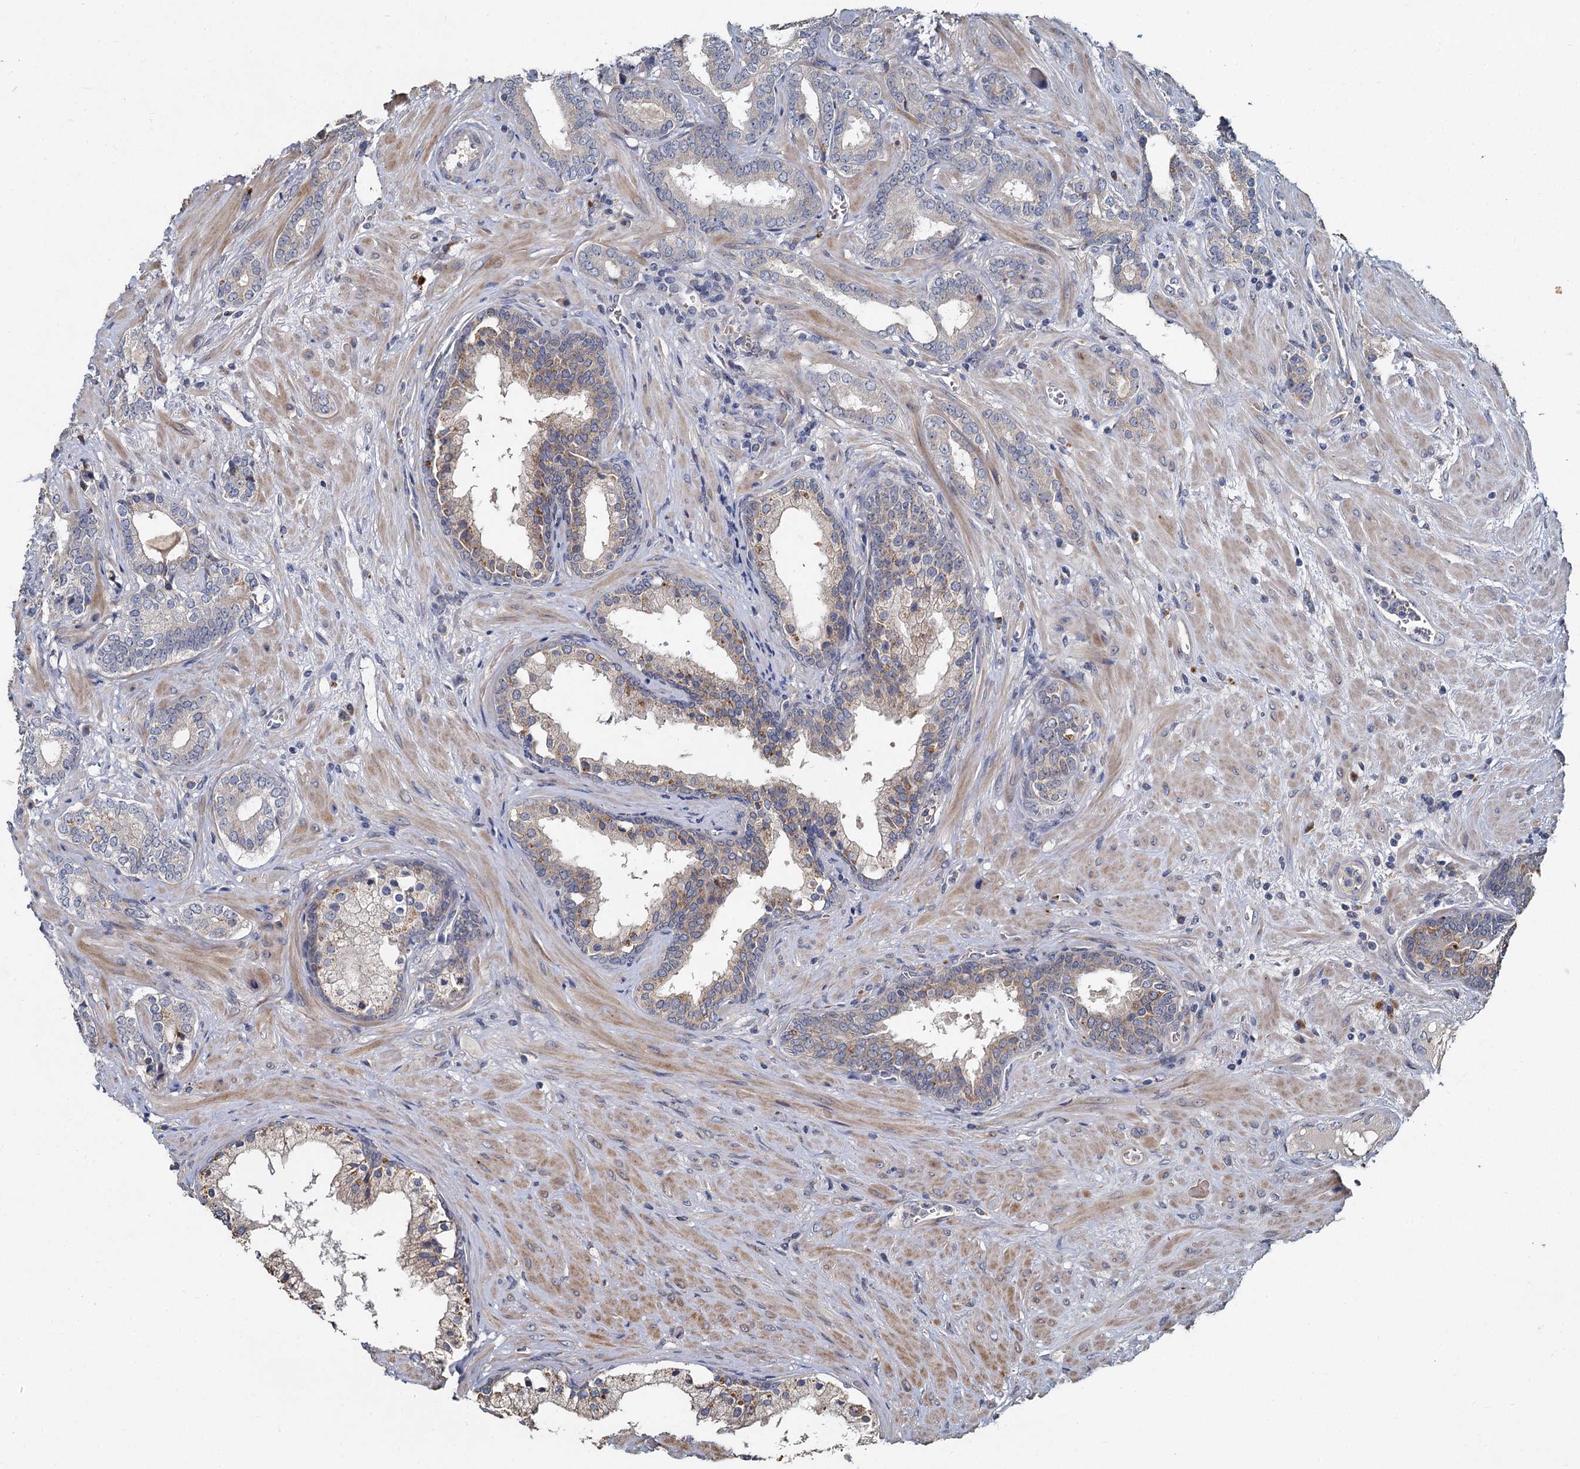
{"staining": {"intensity": "negative", "quantity": "none", "location": "none"}, "tissue": "prostate cancer", "cell_type": "Tumor cells", "image_type": "cancer", "snomed": [{"axis": "morphology", "description": "Adenocarcinoma, High grade"}, {"axis": "topography", "description": "Prostate"}], "caption": "Tumor cells show no significant expression in prostate cancer (high-grade adenocarcinoma).", "gene": "TCTN2", "patient": {"sex": "male", "age": 64}}